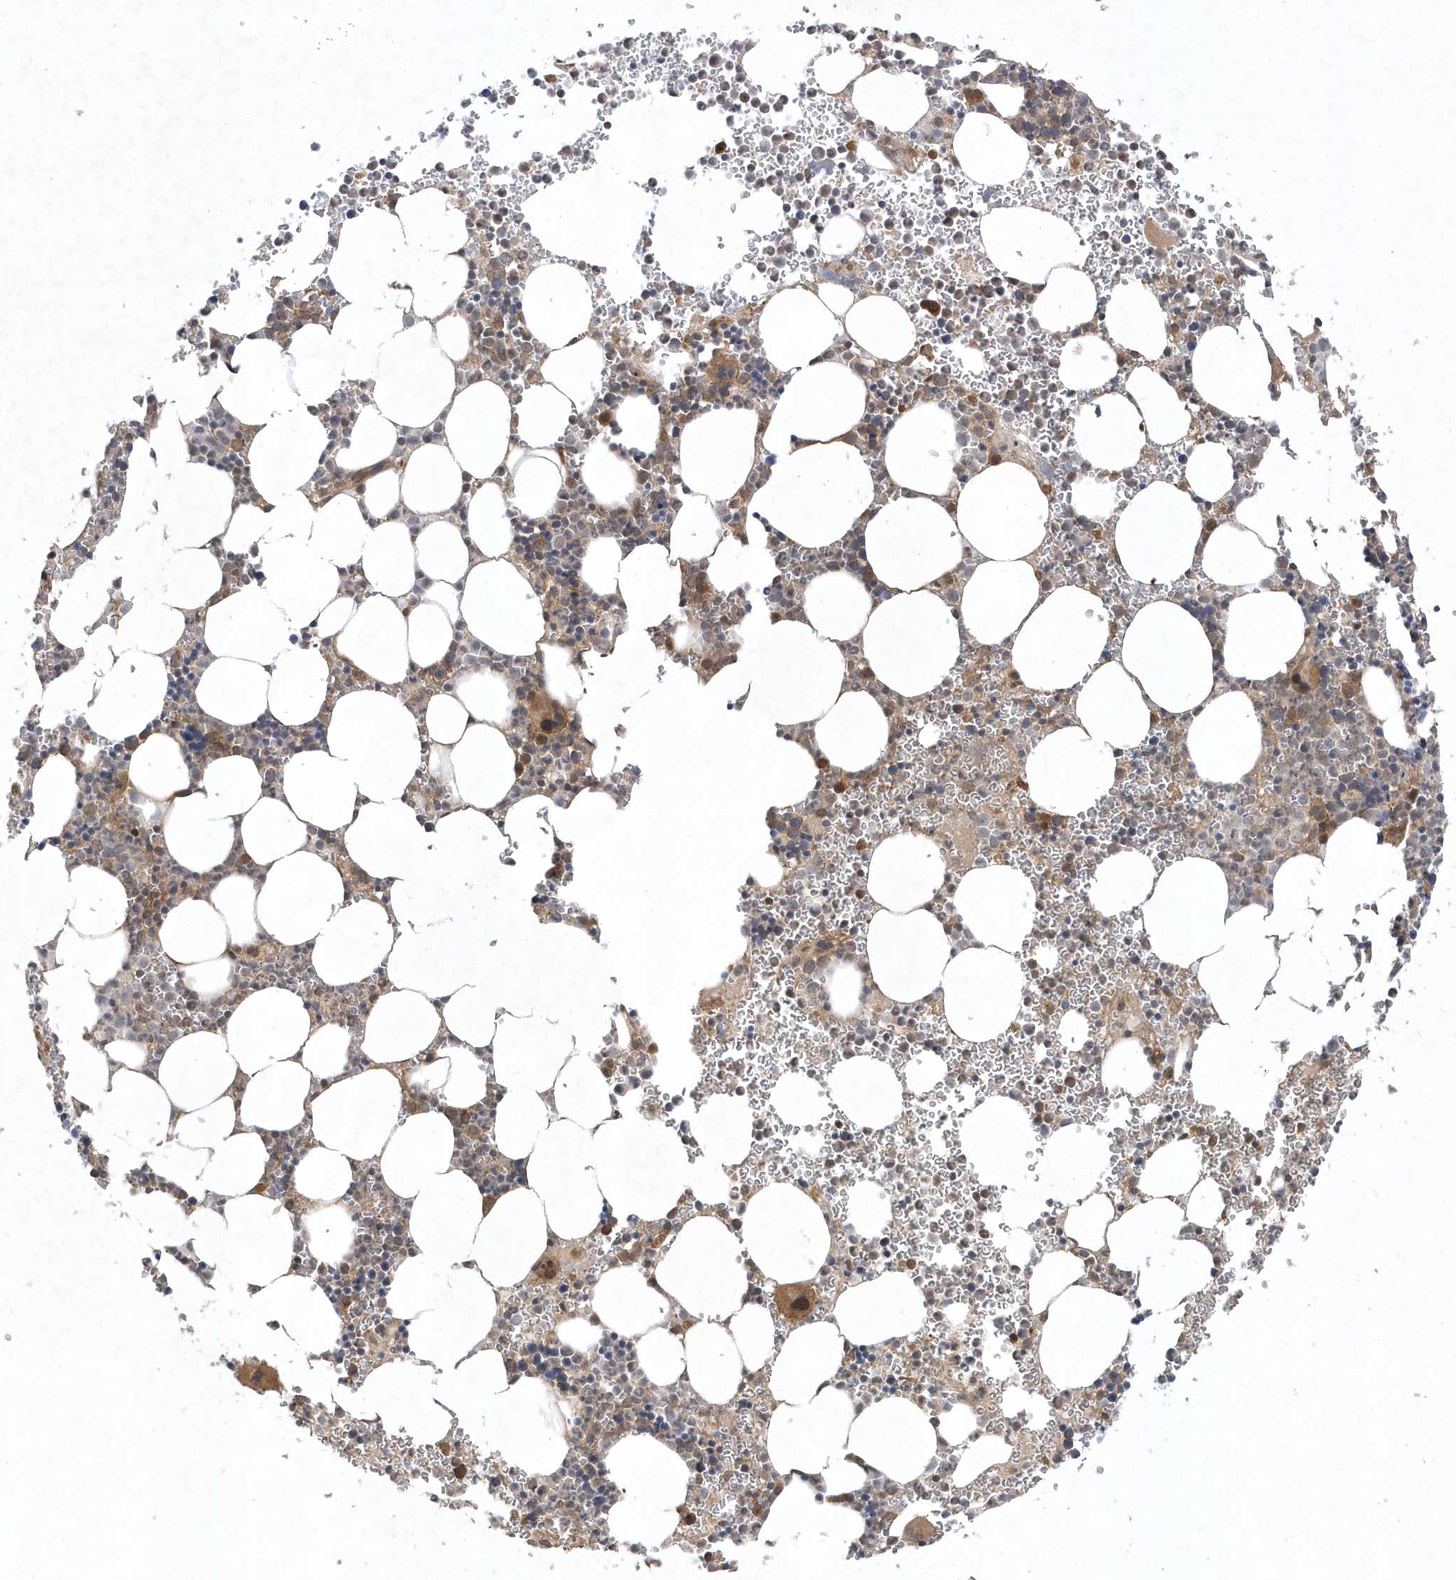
{"staining": {"intensity": "moderate", "quantity": "25%-75%", "location": "cytoplasmic/membranous,nuclear"}, "tissue": "bone marrow", "cell_type": "Hematopoietic cells", "image_type": "normal", "snomed": [{"axis": "morphology", "description": "Normal tissue, NOS"}, {"axis": "topography", "description": "Bone marrow"}], "caption": "Bone marrow stained with DAB (3,3'-diaminobenzidine) immunohistochemistry (IHC) demonstrates medium levels of moderate cytoplasmic/membranous,nuclear staining in approximately 25%-75% of hematopoietic cells.", "gene": "GFM2", "patient": {"sex": "female", "age": 78}}